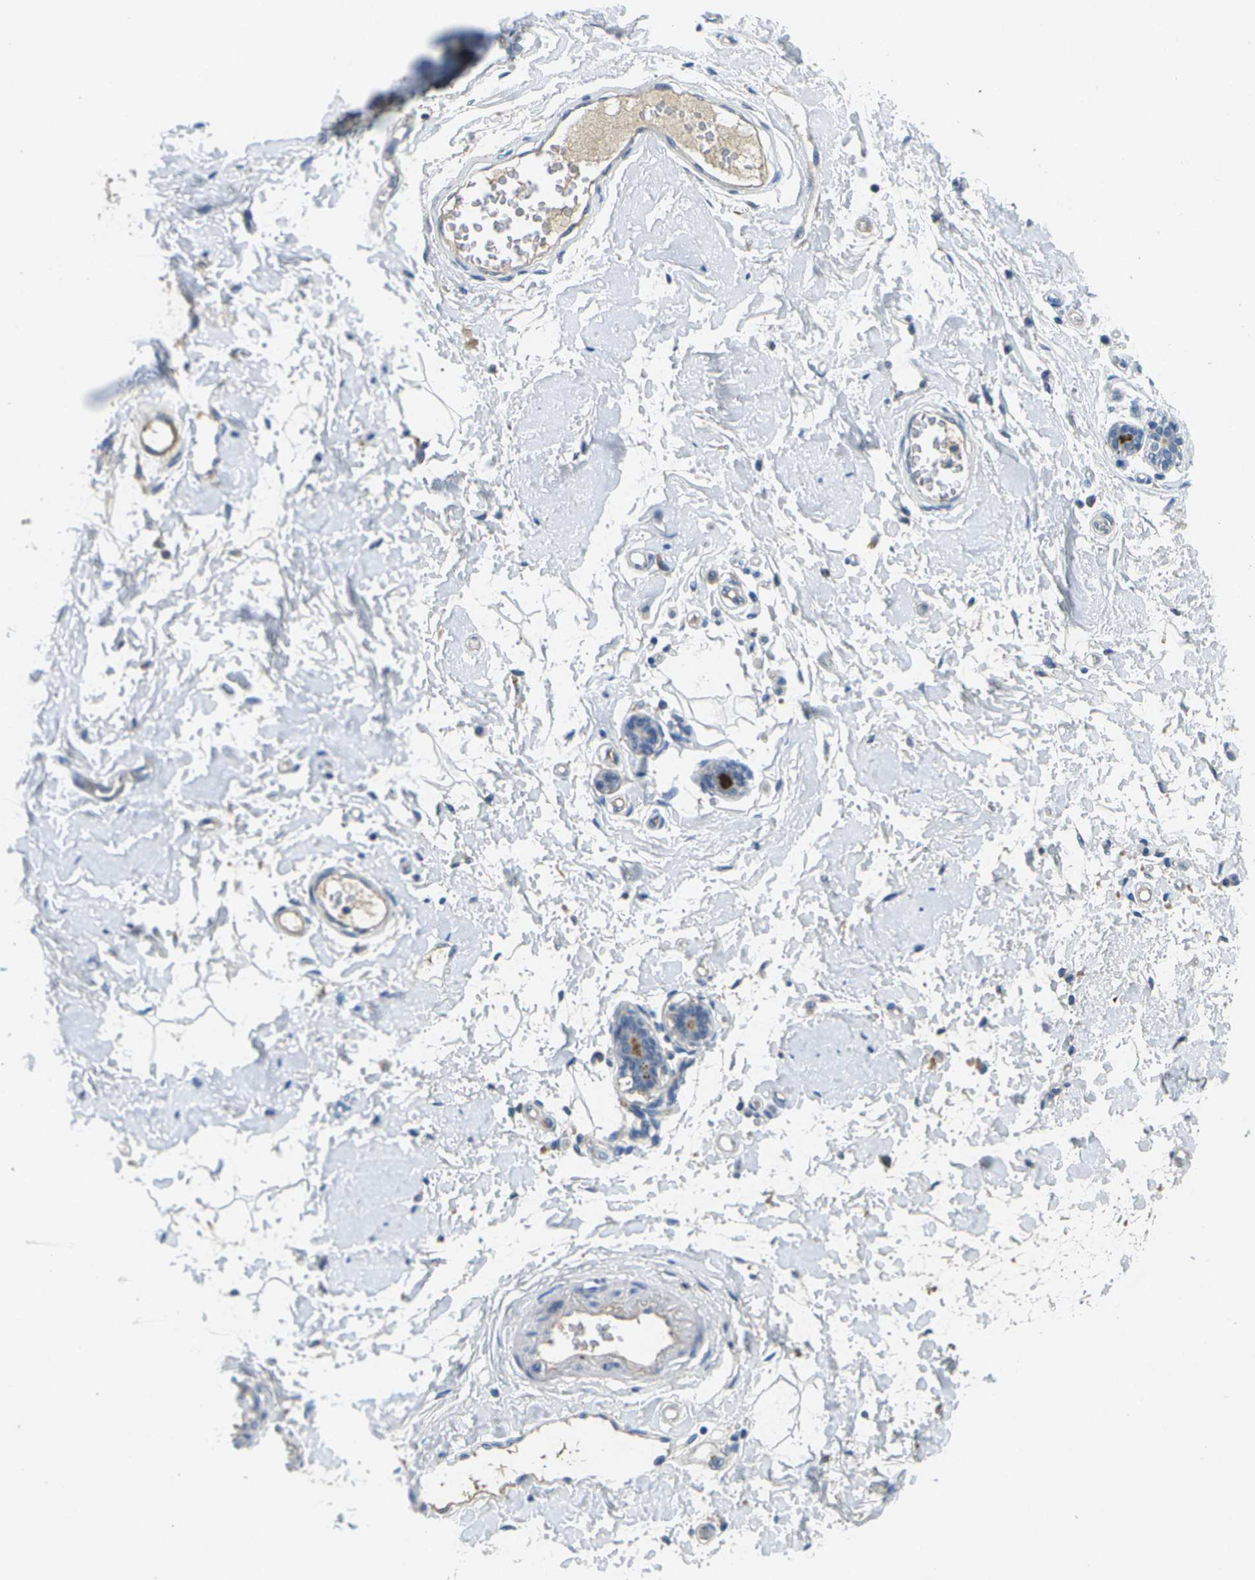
{"staining": {"intensity": "negative", "quantity": "none", "location": "none"}, "tissue": "breast", "cell_type": "Adipocytes", "image_type": "normal", "snomed": [{"axis": "morphology", "description": "Normal tissue, NOS"}, {"axis": "morphology", "description": "Lobular carcinoma"}, {"axis": "topography", "description": "Breast"}], "caption": "Human breast stained for a protein using immunohistochemistry (IHC) demonstrates no positivity in adipocytes.", "gene": "LIPG", "patient": {"sex": "female", "age": 59}}